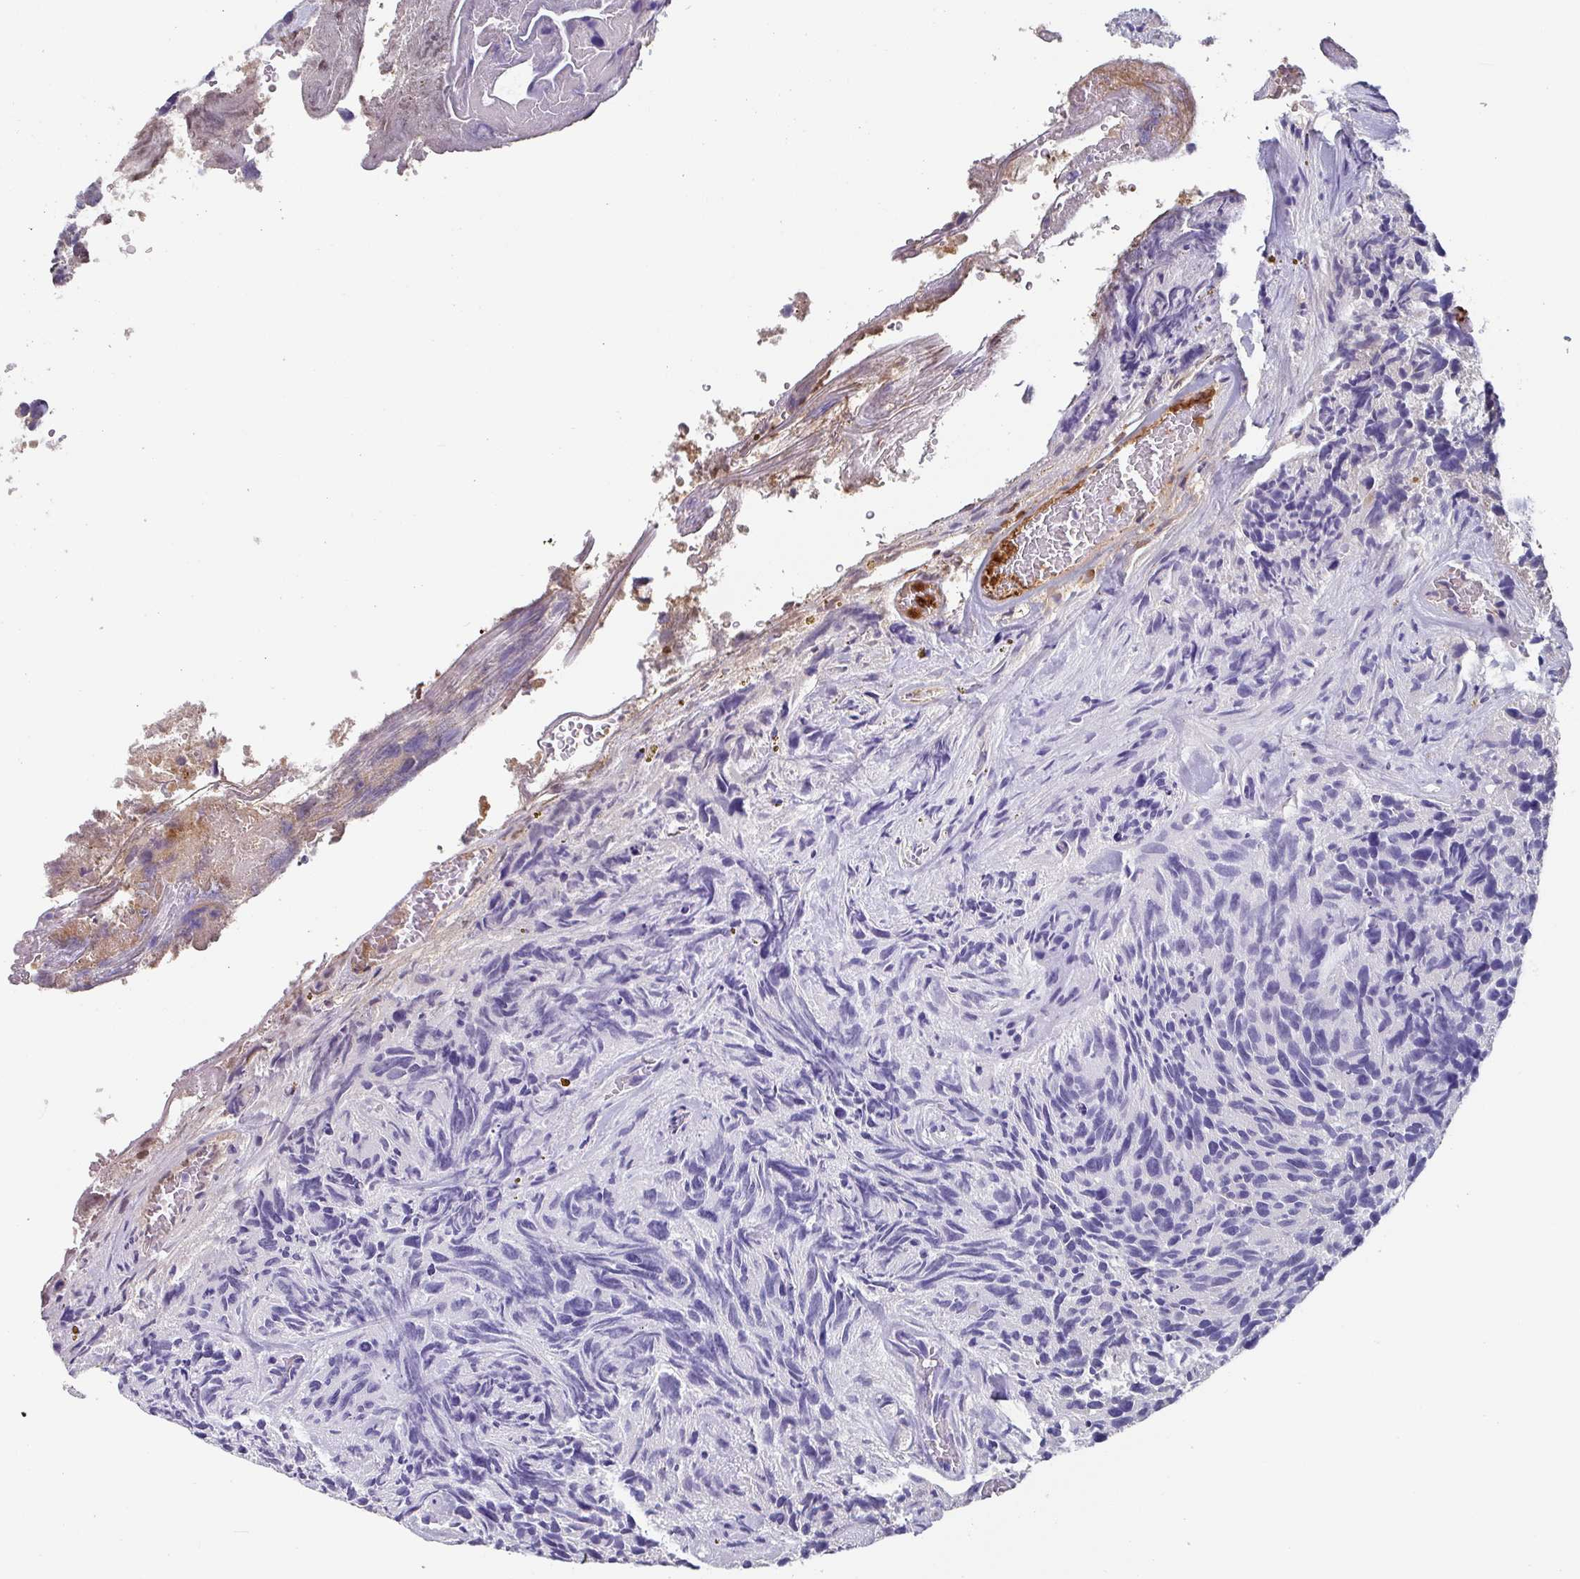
{"staining": {"intensity": "negative", "quantity": "none", "location": "none"}, "tissue": "glioma", "cell_type": "Tumor cells", "image_type": "cancer", "snomed": [{"axis": "morphology", "description": "Glioma, malignant, High grade"}, {"axis": "topography", "description": "Brain"}], "caption": "An IHC micrograph of glioma is shown. There is no staining in tumor cells of glioma. (DAB immunohistochemistry (IHC) visualized using brightfield microscopy, high magnification).", "gene": "C1QB", "patient": {"sex": "male", "age": 69}}